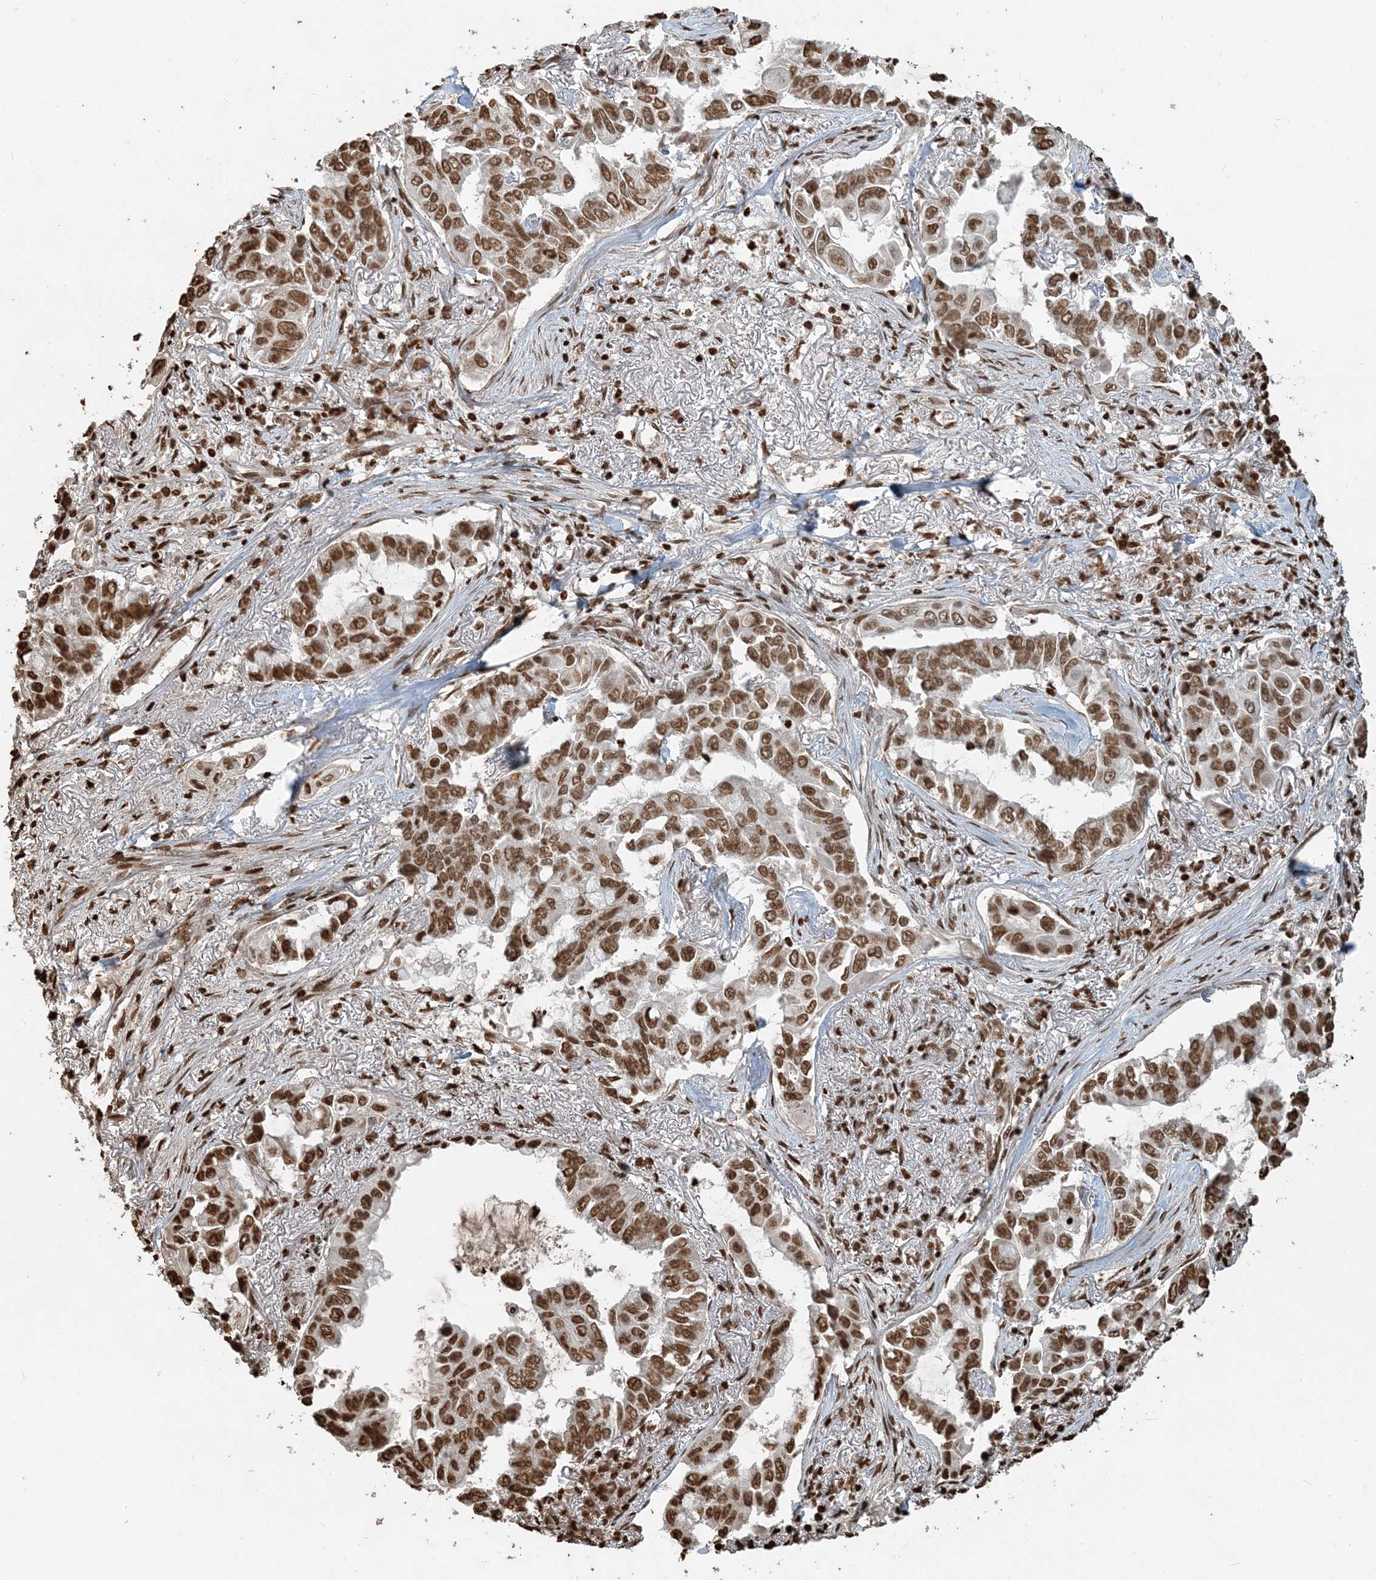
{"staining": {"intensity": "moderate", "quantity": ">75%", "location": "nuclear"}, "tissue": "lung cancer", "cell_type": "Tumor cells", "image_type": "cancer", "snomed": [{"axis": "morphology", "description": "Adenocarcinoma, NOS"}, {"axis": "topography", "description": "Lung"}], "caption": "Human lung cancer stained for a protein (brown) displays moderate nuclear positive staining in about >75% of tumor cells.", "gene": "H3-3B", "patient": {"sex": "male", "age": 64}}